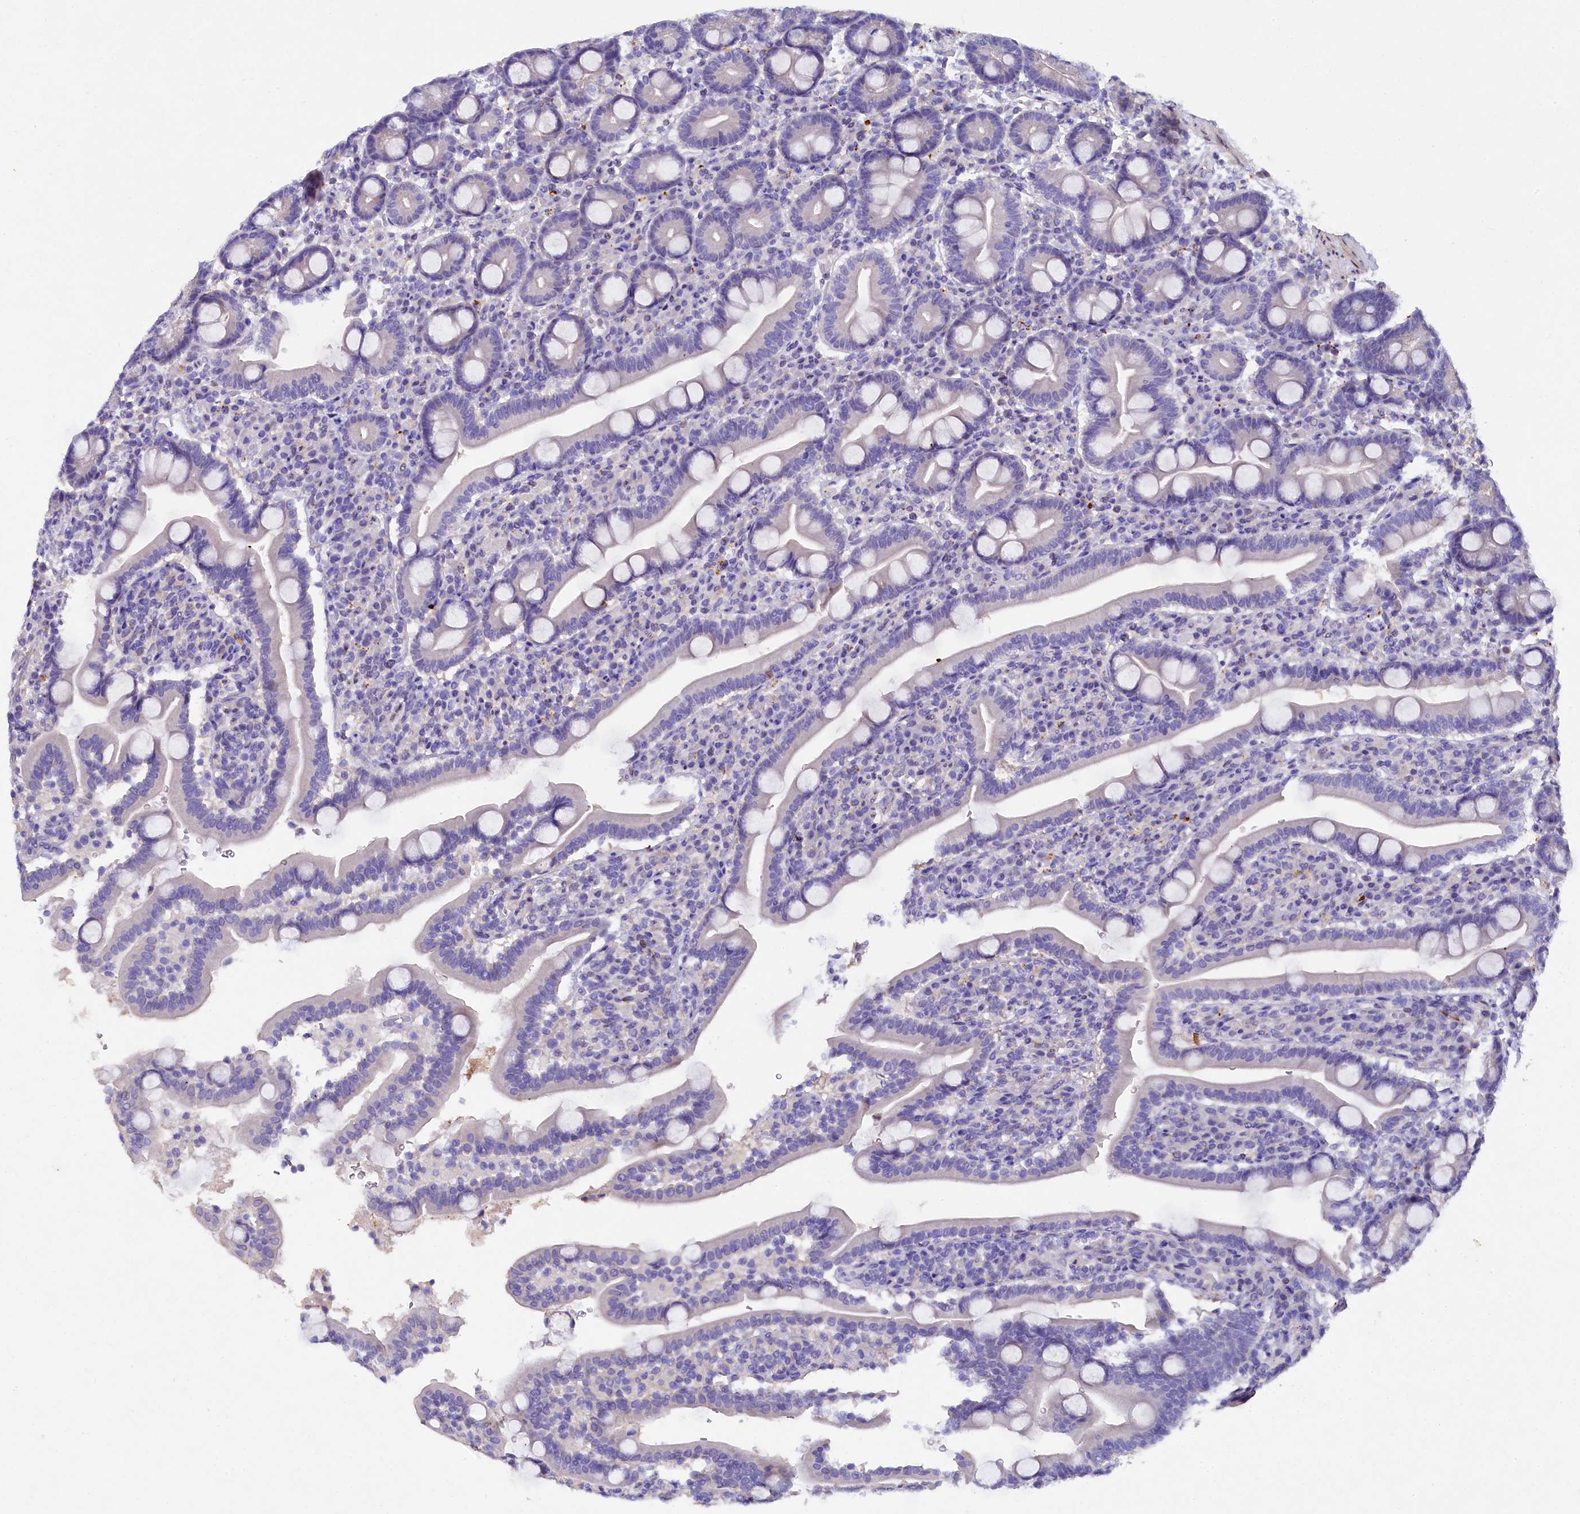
{"staining": {"intensity": "negative", "quantity": "none", "location": "none"}, "tissue": "duodenum", "cell_type": "Glandular cells", "image_type": "normal", "snomed": [{"axis": "morphology", "description": "Normal tissue, NOS"}, {"axis": "topography", "description": "Duodenum"}], "caption": "Micrograph shows no protein expression in glandular cells of normal duodenum. The staining was performed using DAB (3,3'-diaminobenzidine) to visualize the protein expression in brown, while the nuclei were stained in blue with hematoxylin (Magnification: 20x).", "gene": "TGDS", "patient": {"sex": "male", "age": 35}}